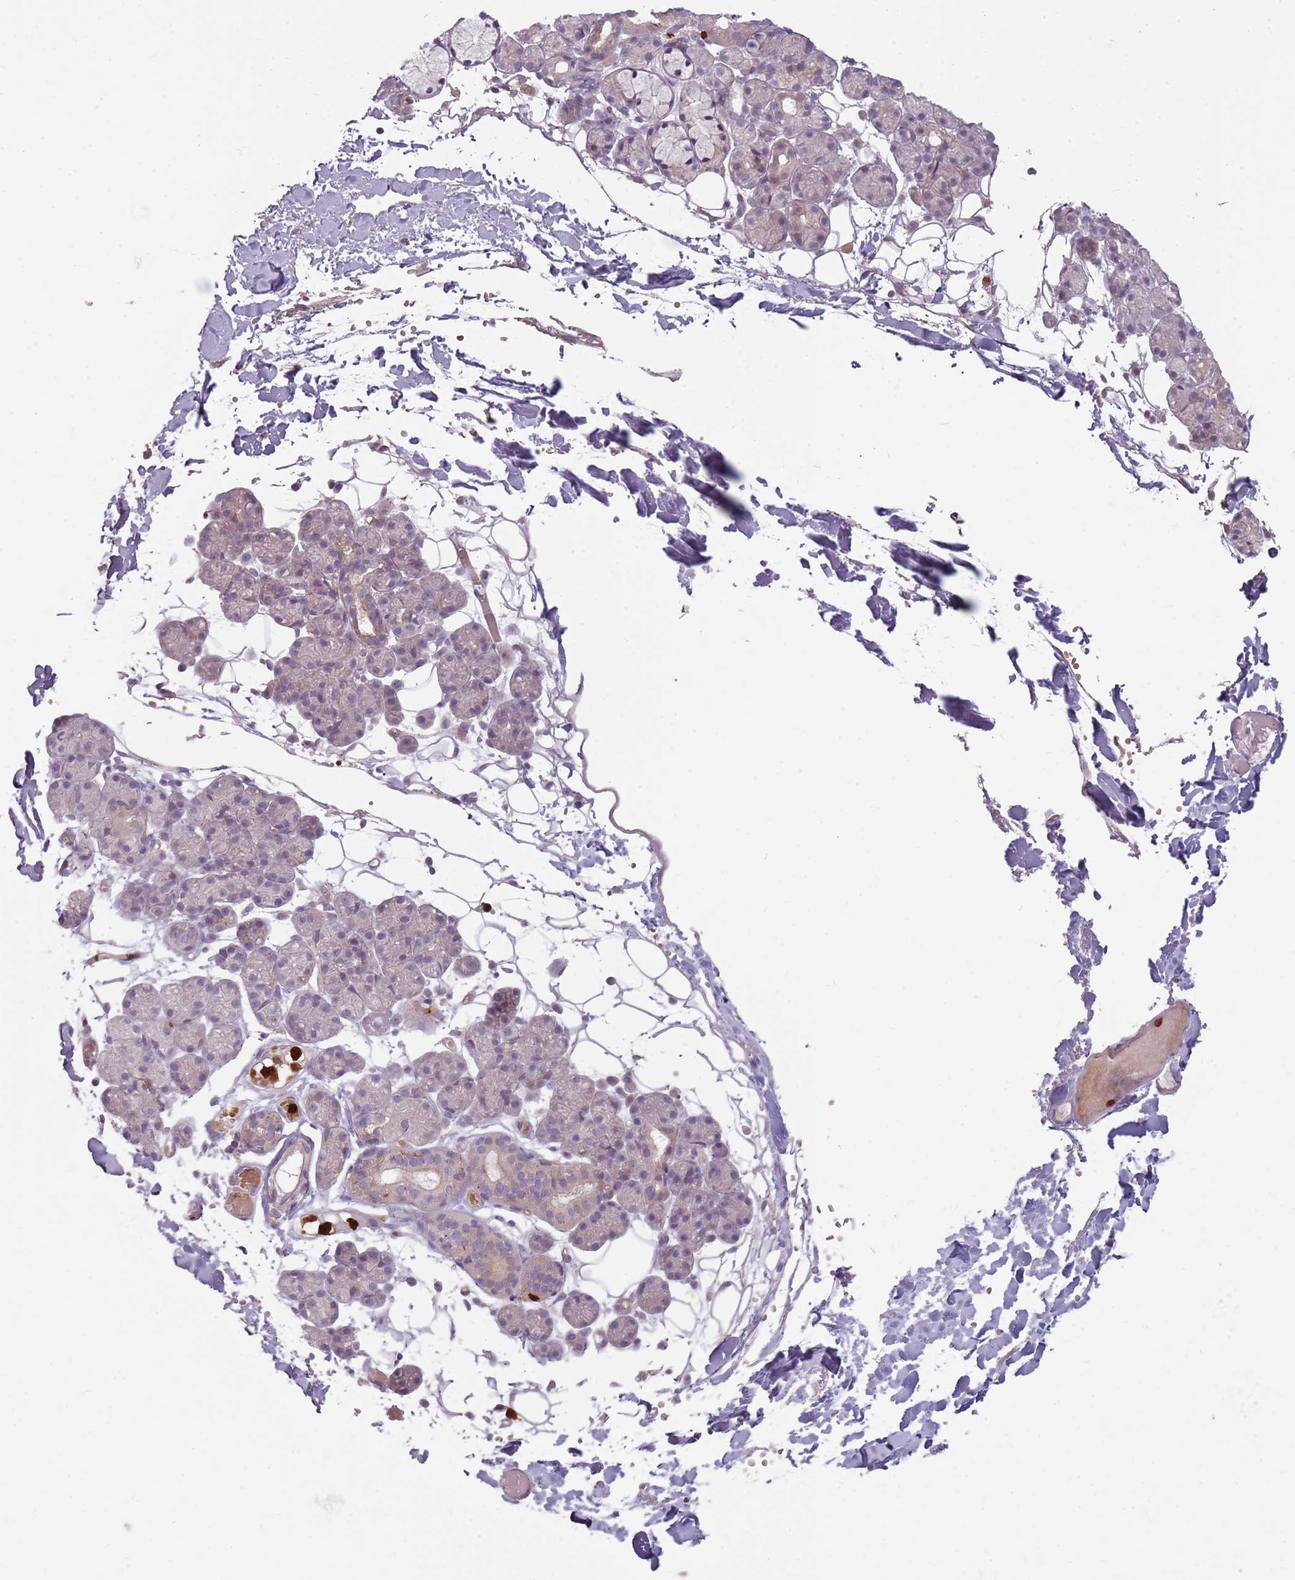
{"staining": {"intensity": "weak", "quantity": "<25%", "location": "cytoplasmic/membranous"}, "tissue": "salivary gland", "cell_type": "Glandular cells", "image_type": "normal", "snomed": [{"axis": "morphology", "description": "Normal tissue, NOS"}, {"axis": "topography", "description": "Salivary gland"}], "caption": "A high-resolution micrograph shows IHC staining of unremarkable salivary gland, which shows no significant expression in glandular cells.", "gene": "SPAG4", "patient": {"sex": "male", "age": 63}}